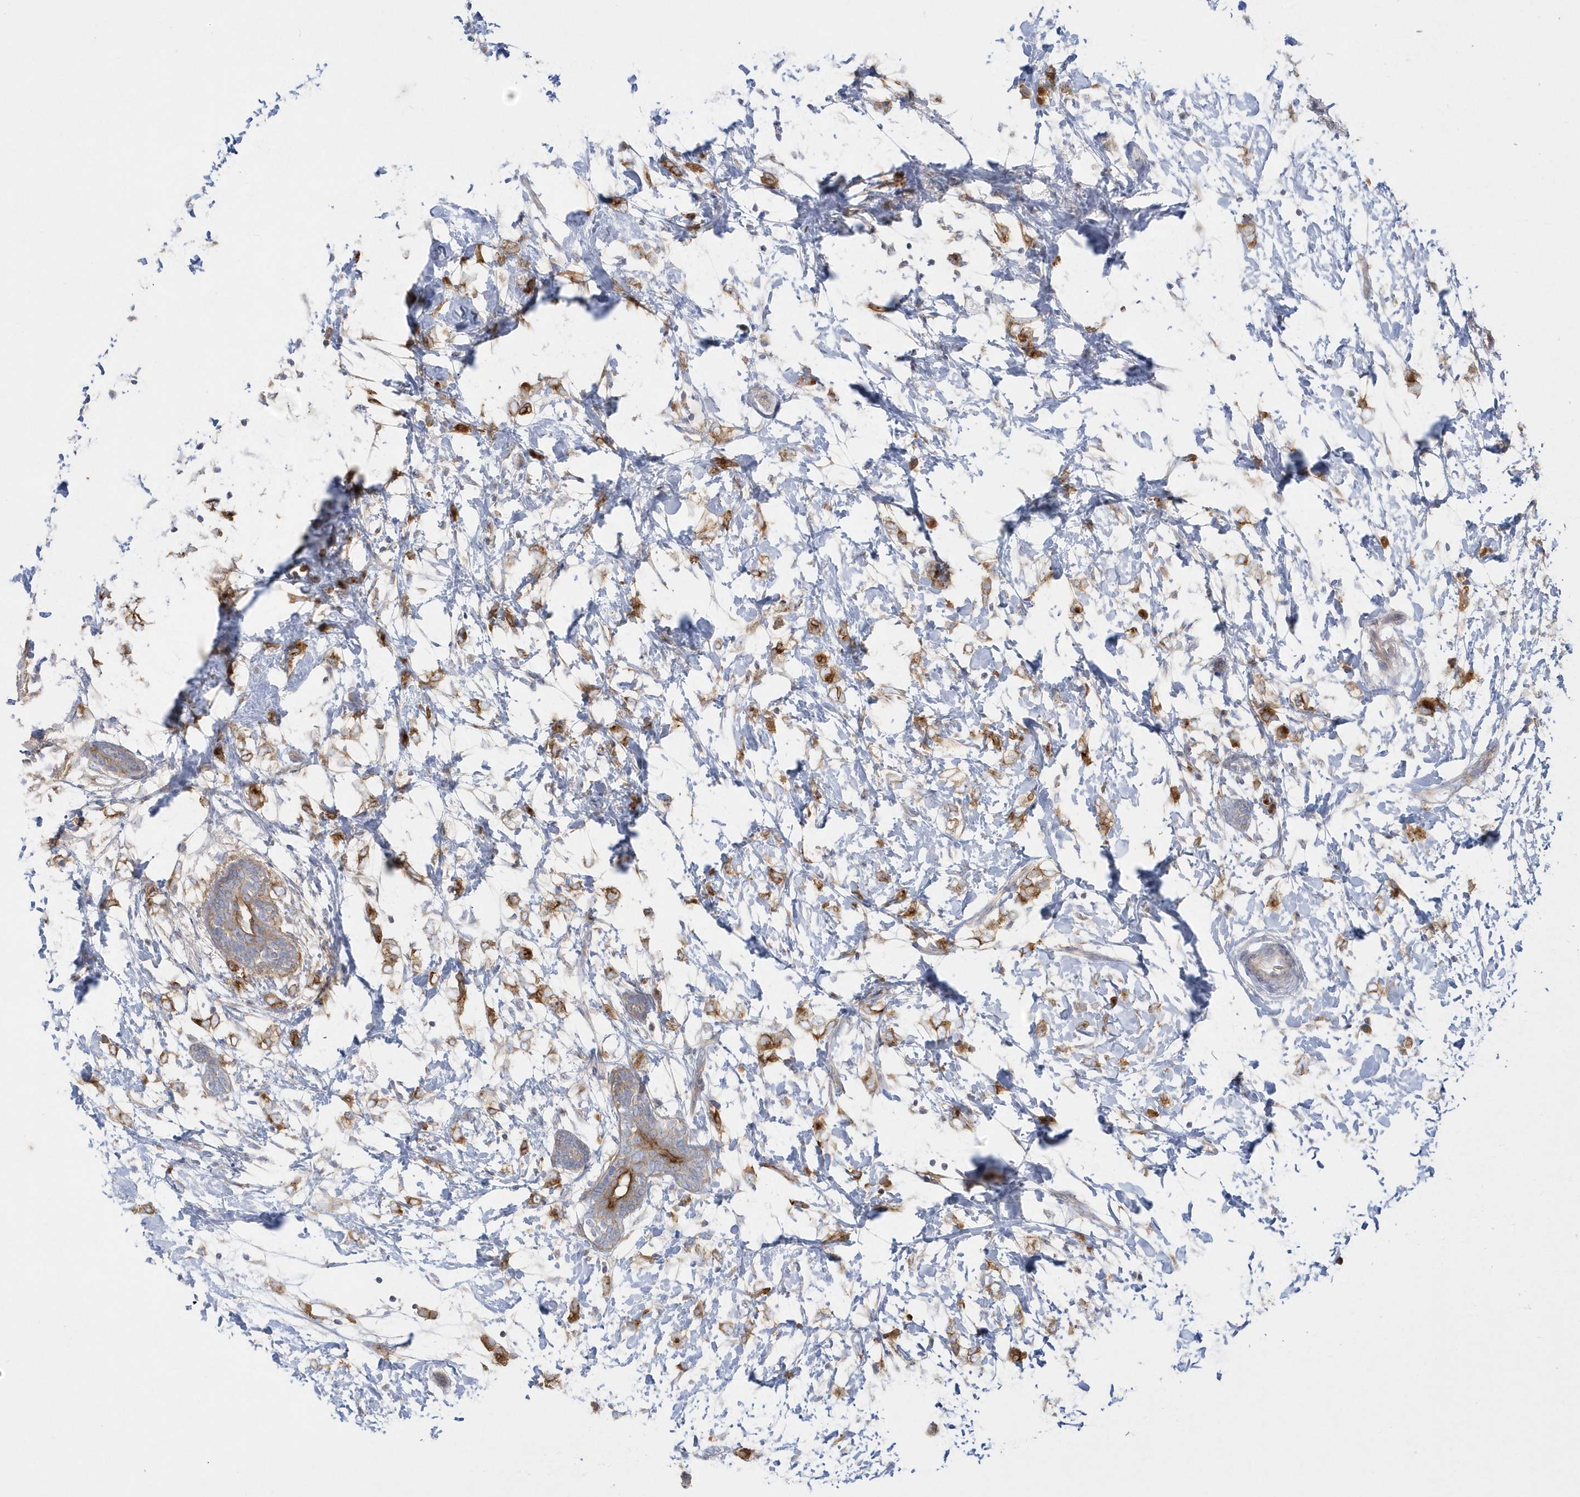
{"staining": {"intensity": "moderate", "quantity": ">75%", "location": "cytoplasmic/membranous"}, "tissue": "breast cancer", "cell_type": "Tumor cells", "image_type": "cancer", "snomed": [{"axis": "morphology", "description": "Normal tissue, NOS"}, {"axis": "morphology", "description": "Lobular carcinoma"}, {"axis": "topography", "description": "Breast"}], "caption": "Moderate cytoplasmic/membranous protein positivity is present in about >75% of tumor cells in breast lobular carcinoma. The staining is performed using DAB brown chromogen to label protein expression. The nuclei are counter-stained blue using hematoxylin.", "gene": "DNAJC18", "patient": {"sex": "female", "age": 47}}